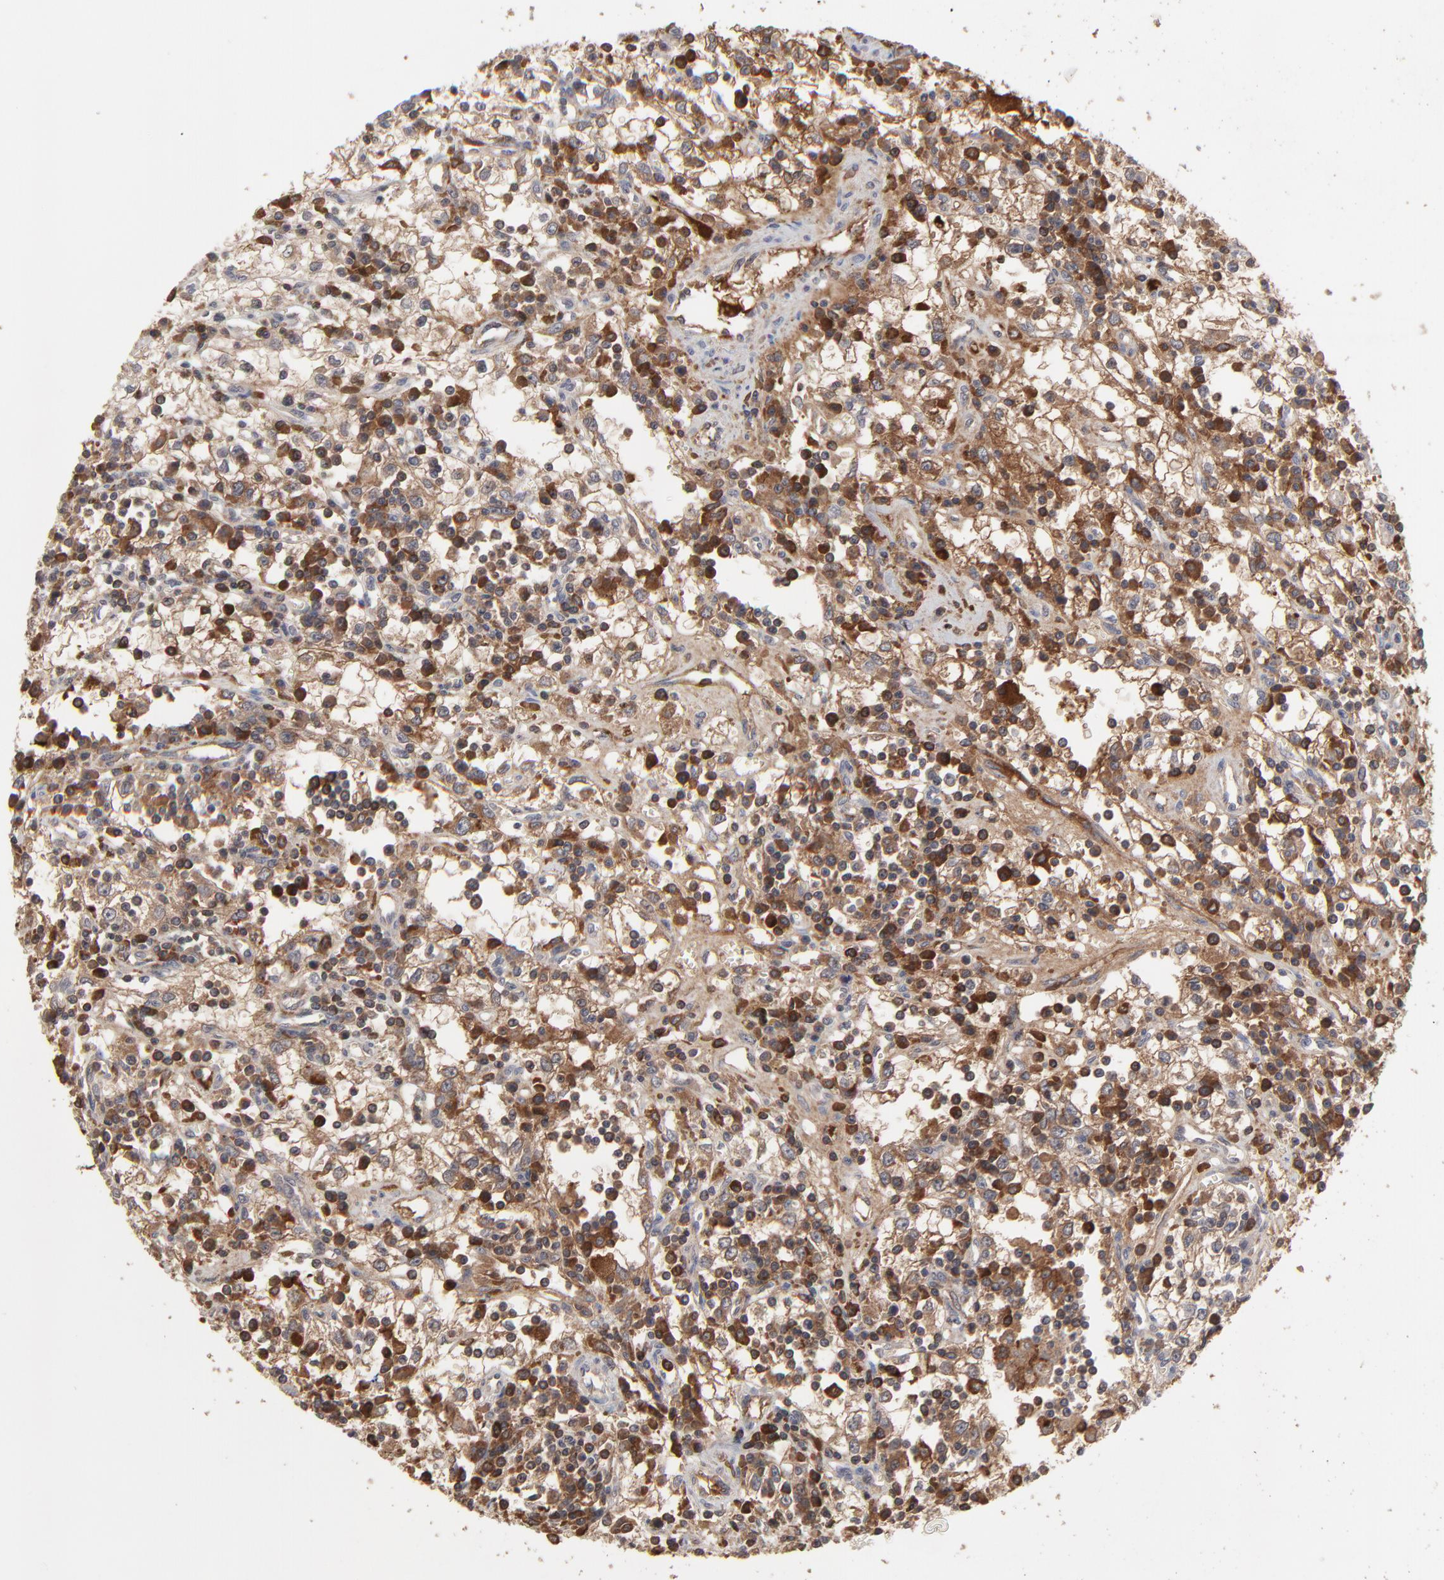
{"staining": {"intensity": "strong", "quantity": ">75%", "location": "cytoplasmic/membranous"}, "tissue": "renal cancer", "cell_type": "Tumor cells", "image_type": "cancer", "snomed": [{"axis": "morphology", "description": "Adenocarcinoma, NOS"}, {"axis": "topography", "description": "Kidney"}], "caption": "High-power microscopy captured an immunohistochemistry (IHC) photomicrograph of renal adenocarcinoma, revealing strong cytoplasmic/membranous staining in about >75% of tumor cells.", "gene": "VPREB3", "patient": {"sex": "male", "age": 82}}